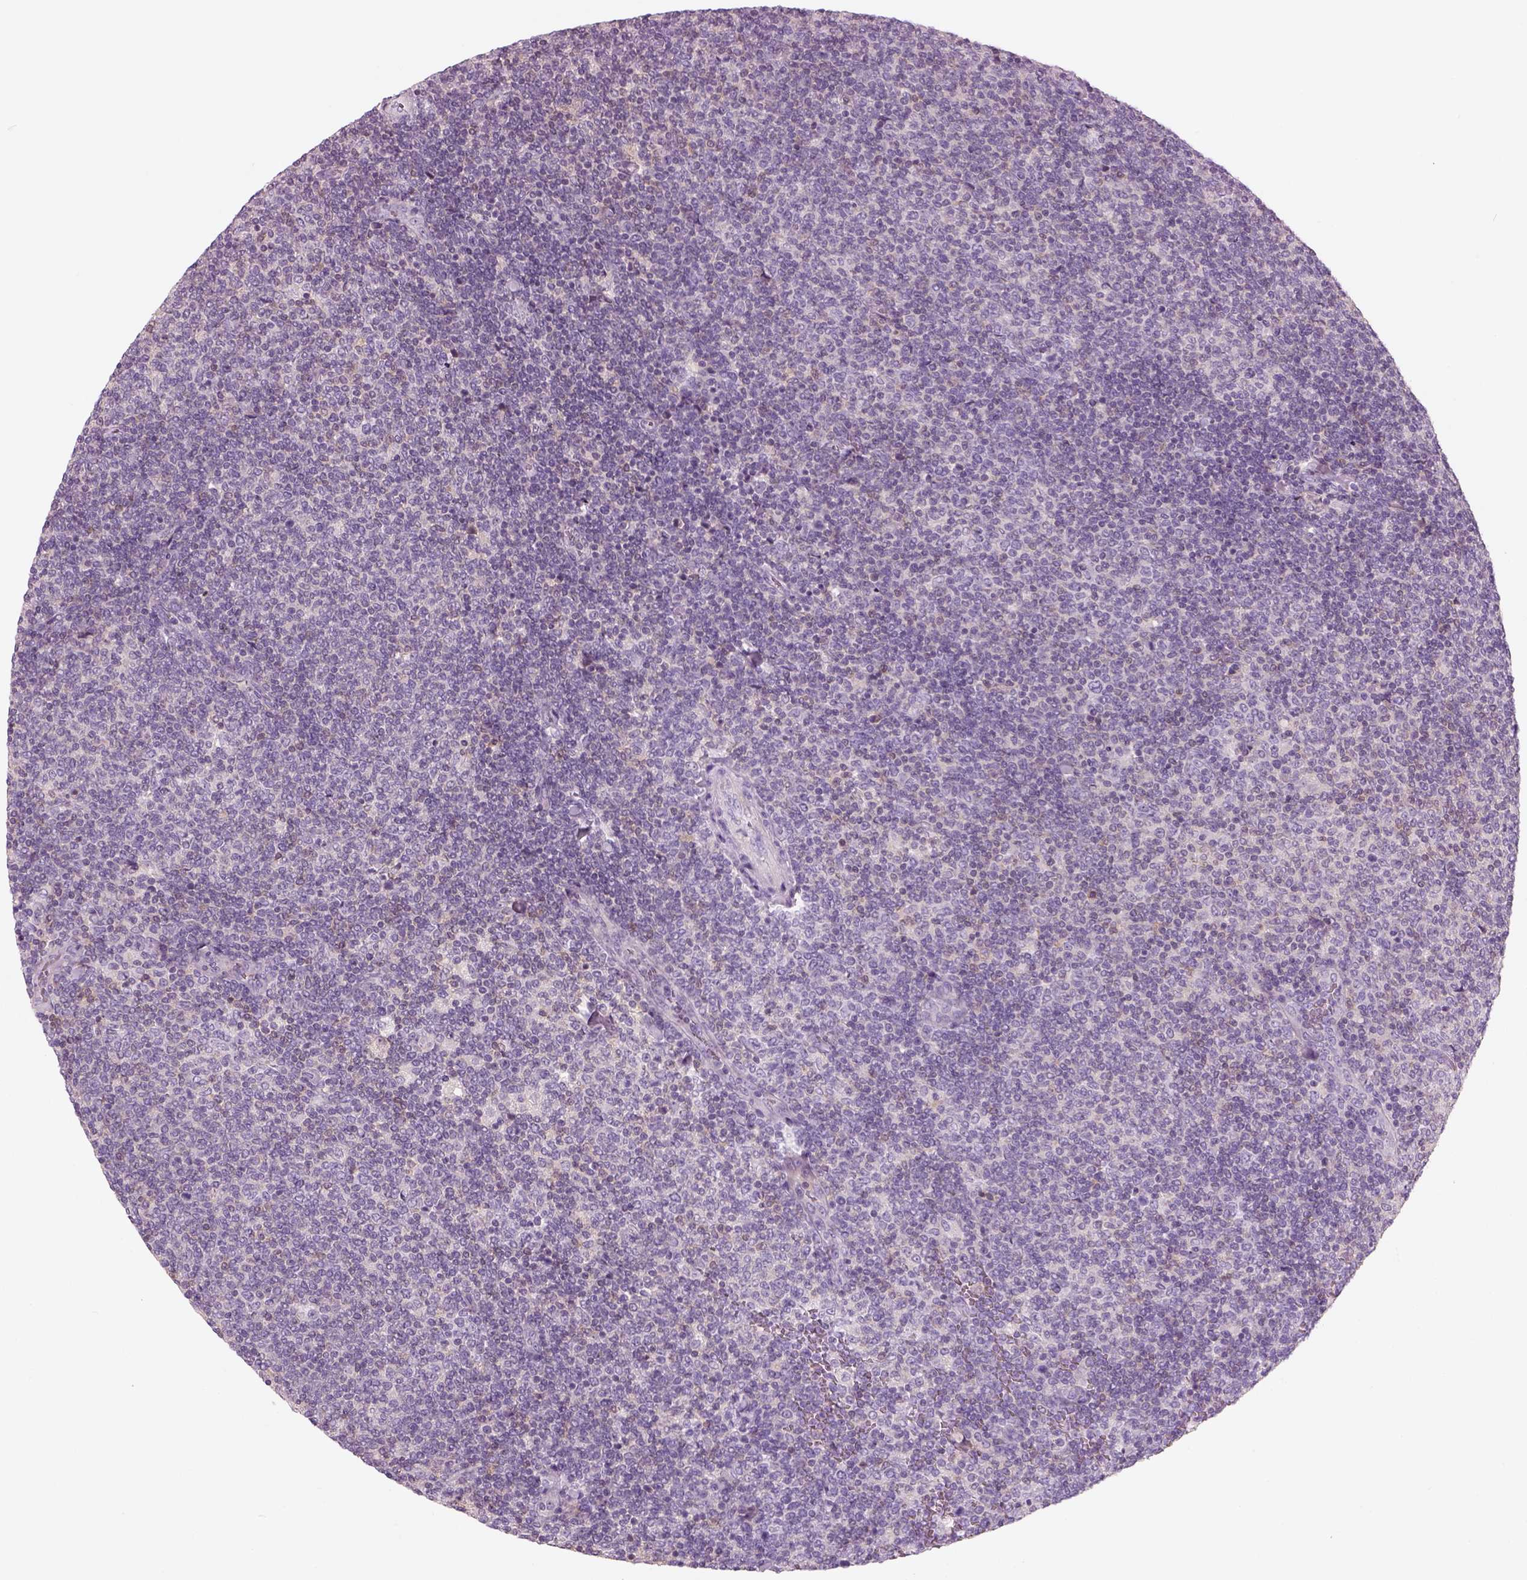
{"staining": {"intensity": "negative", "quantity": "none", "location": "none"}, "tissue": "lymphoma", "cell_type": "Tumor cells", "image_type": "cancer", "snomed": [{"axis": "morphology", "description": "Malignant lymphoma, non-Hodgkin's type, Low grade"}, {"axis": "topography", "description": "Lymph node"}], "caption": "An immunohistochemistry micrograph of lymphoma is shown. There is no staining in tumor cells of lymphoma.", "gene": "SLC1A7", "patient": {"sex": "male", "age": 52}}